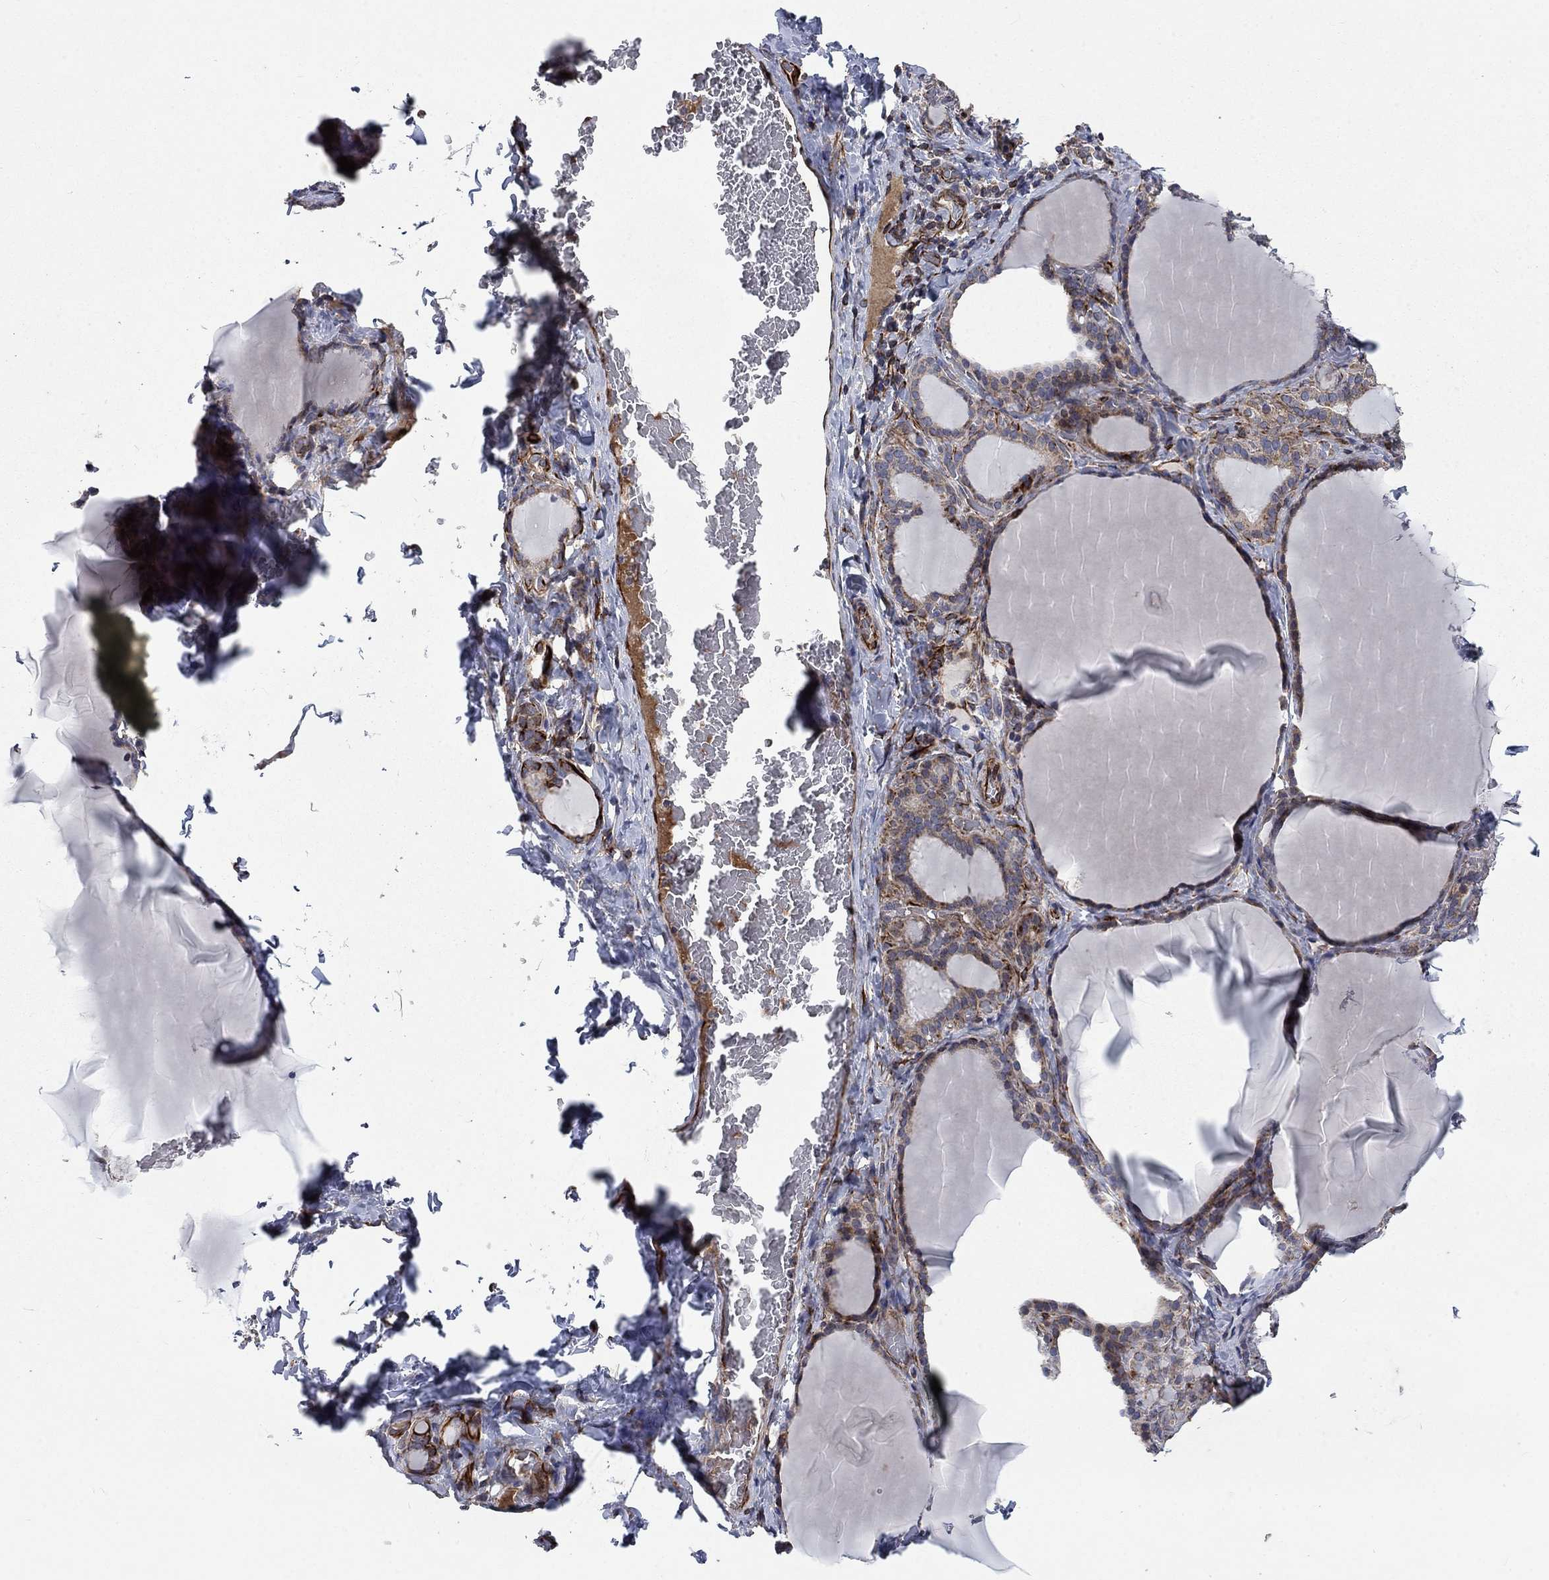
{"staining": {"intensity": "weak", "quantity": "25%-75%", "location": "cytoplasmic/membranous"}, "tissue": "thyroid gland", "cell_type": "Glandular cells", "image_type": "normal", "snomed": [{"axis": "morphology", "description": "Normal tissue, NOS"}, {"axis": "morphology", "description": "Hyperplasia, NOS"}, {"axis": "topography", "description": "Thyroid gland"}], "caption": "A low amount of weak cytoplasmic/membranous expression is seen in approximately 25%-75% of glandular cells in benign thyroid gland.", "gene": "NDUFC1", "patient": {"sex": "female", "age": 27}}